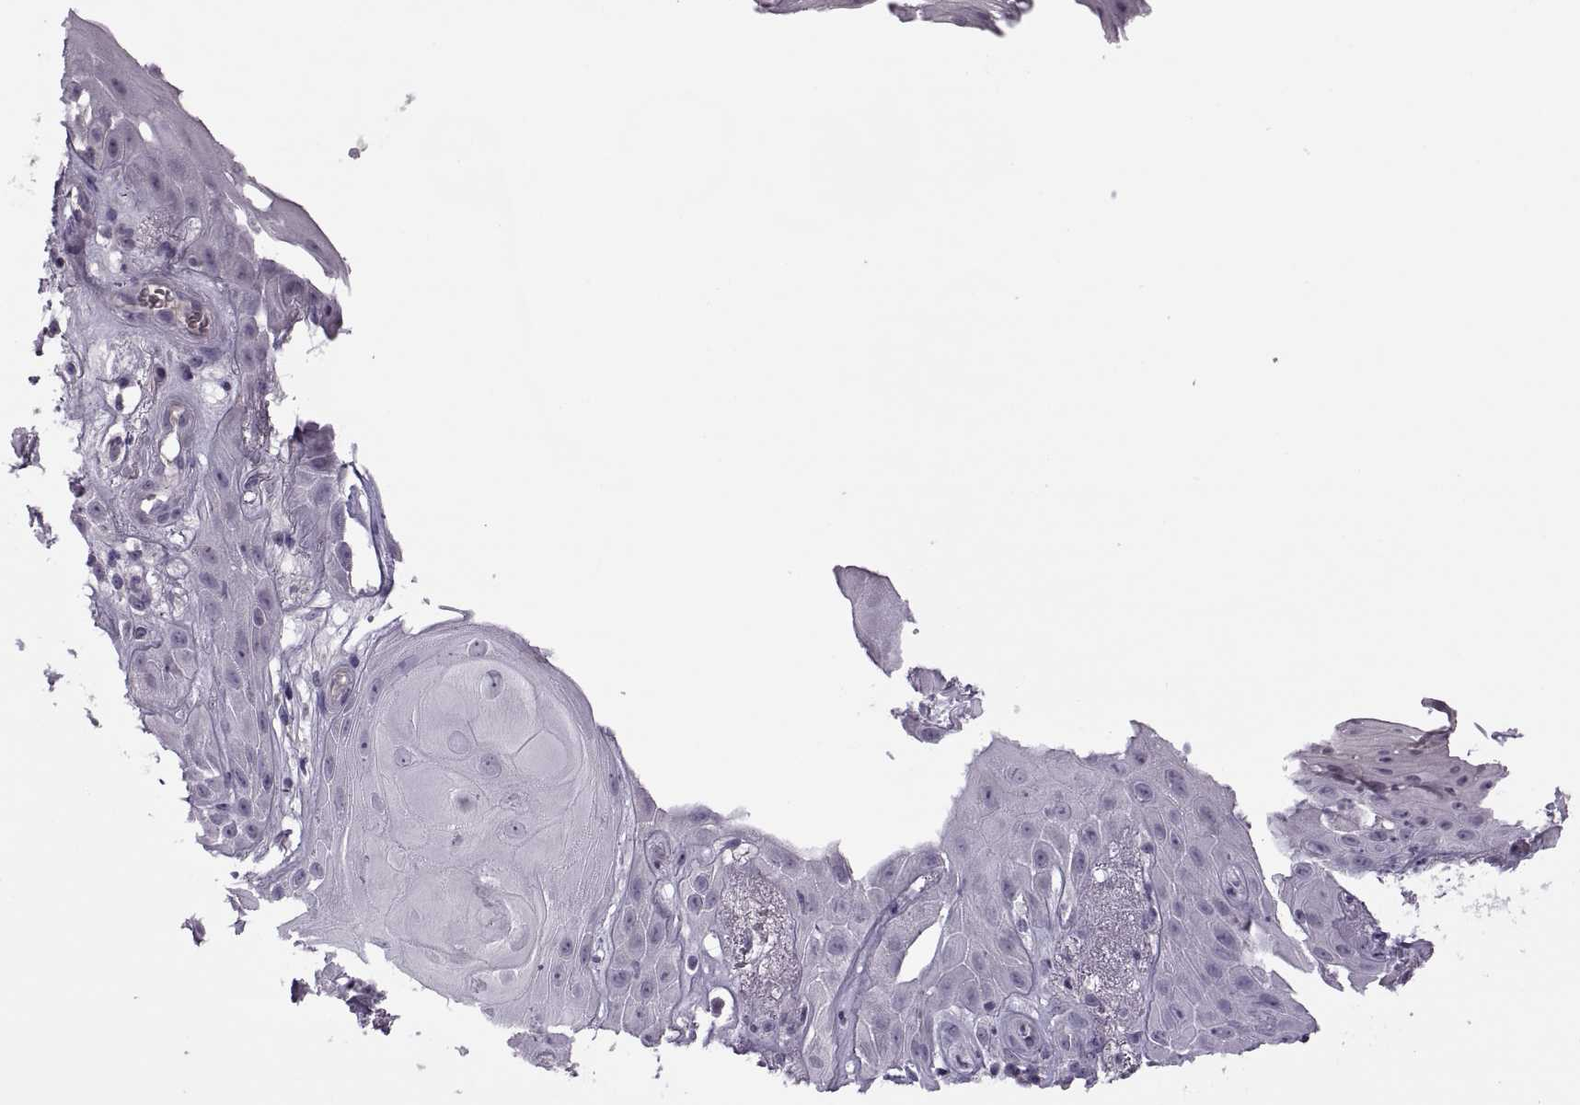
{"staining": {"intensity": "negative", "quantity": "none", "location": "none"}, "tissue": "skin cancer", "cell_type": "Tumor cells", "image_type": "cancer", "snomed": [{"axis": "morphology", "description": "Squamous cell carcinoma, NOS"}, {"axis": "topography", "description": "Skin"}], "caption": "The micrograph displays no staining of tumor cells in squamous cell carcinoma (skin). Brightfield microscopy of IHC stained with DAB (3,3'-diaminobenzidine) (brown) and hematoxylin (blue), captured at high magnification.", "gene": "RSPH6A", "patient": {"sex": "male", "age": 62}}